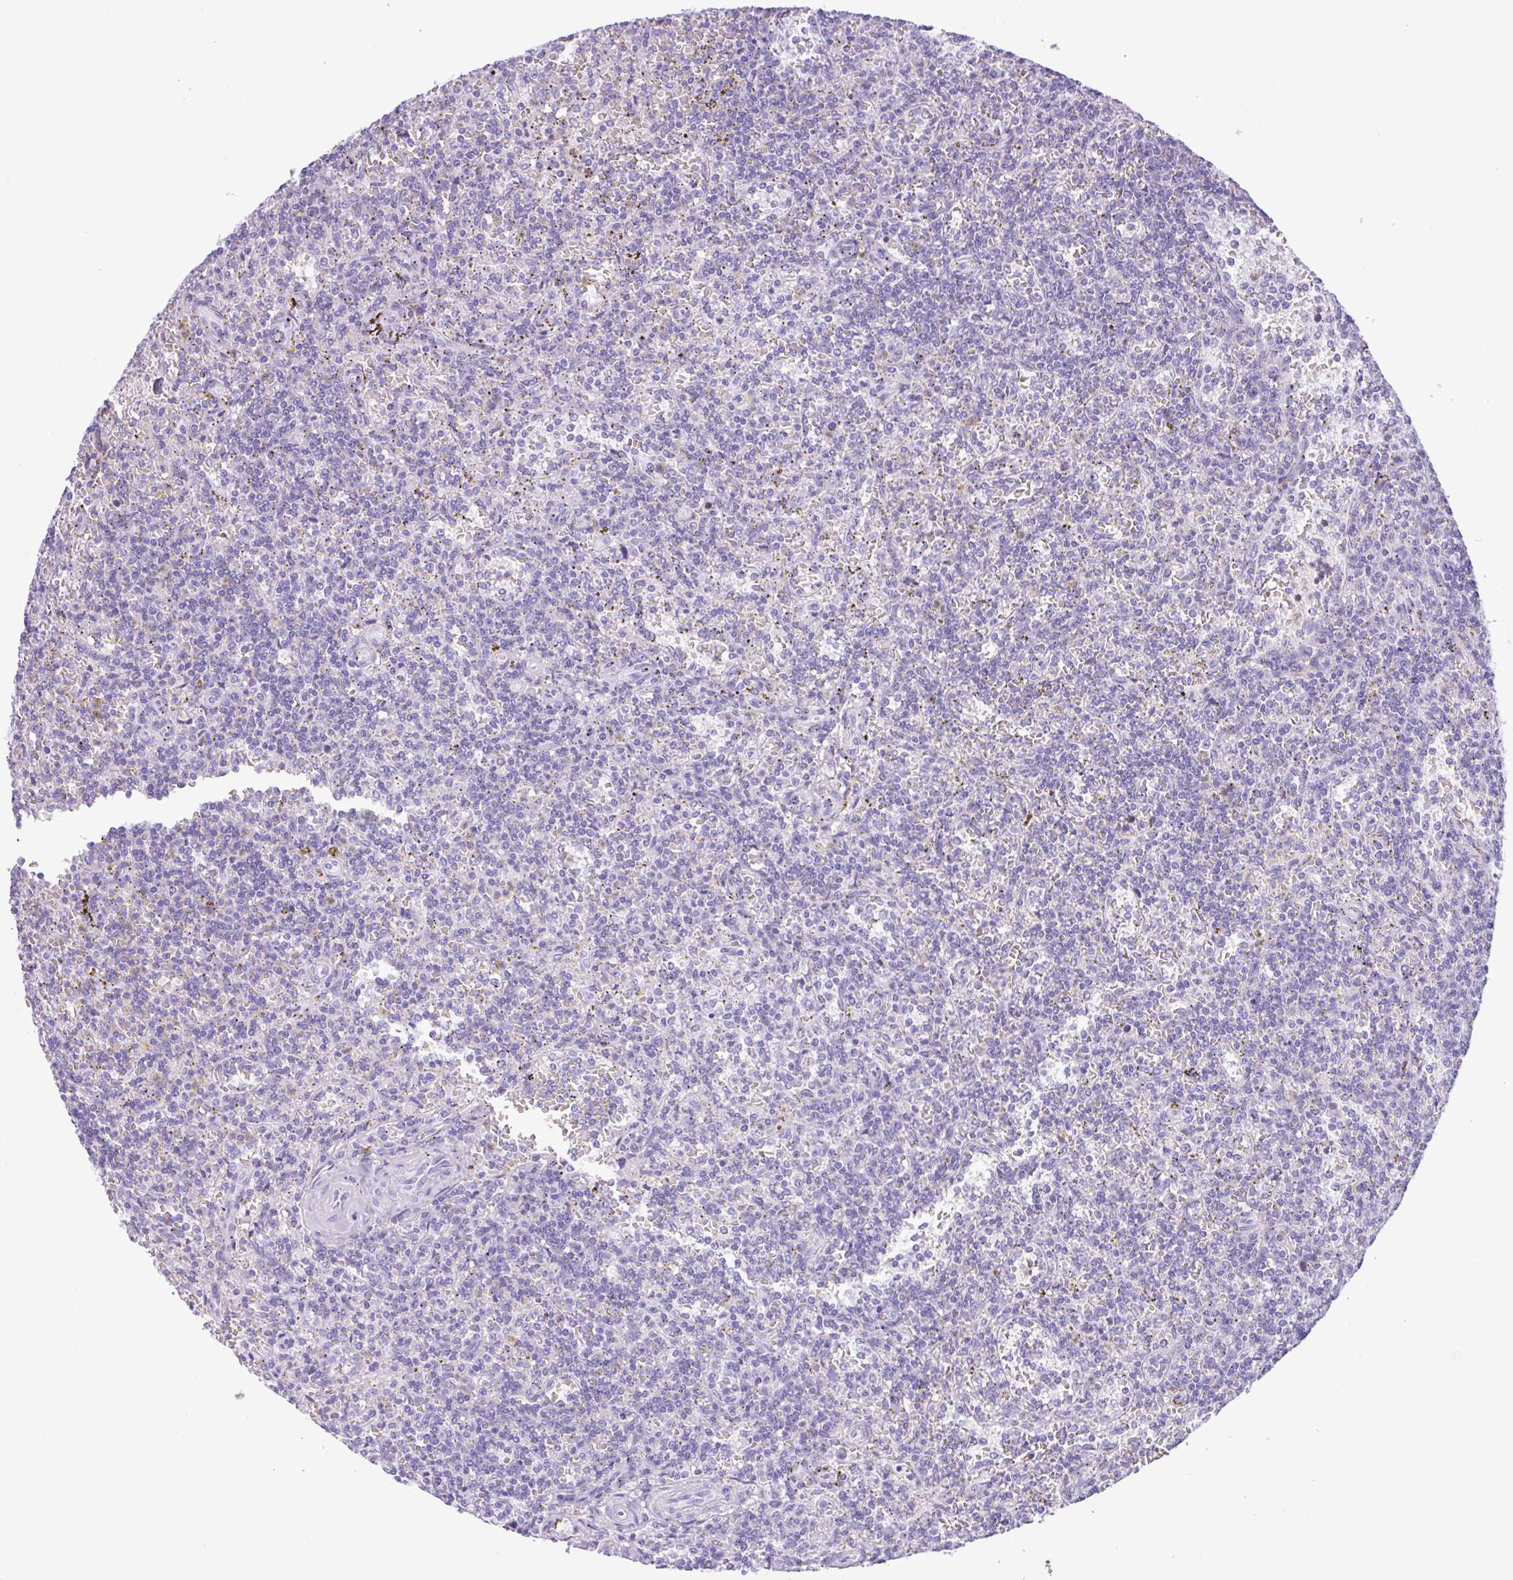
{"staining": {"intensity": "negative", "quantity": "none", "location": "none"}, "tissue": "lymphoma", "cell_type": "Tumor cells", "image_type": "cancer", "snomed": [{"axis": "morphology", "description": "Malignant lymphoma, non-Hodgkin's type, Low grade"}, {"axis": "topography", "description": "Spleen"}], "caption": "This is an IHC photomicrograph of low-grade malignant lymphoma, non-Hodgkin's type. There is no positivity in tumor cells.", "gene": "CTSE", "patient": {"sex": "male", "age": 73}}